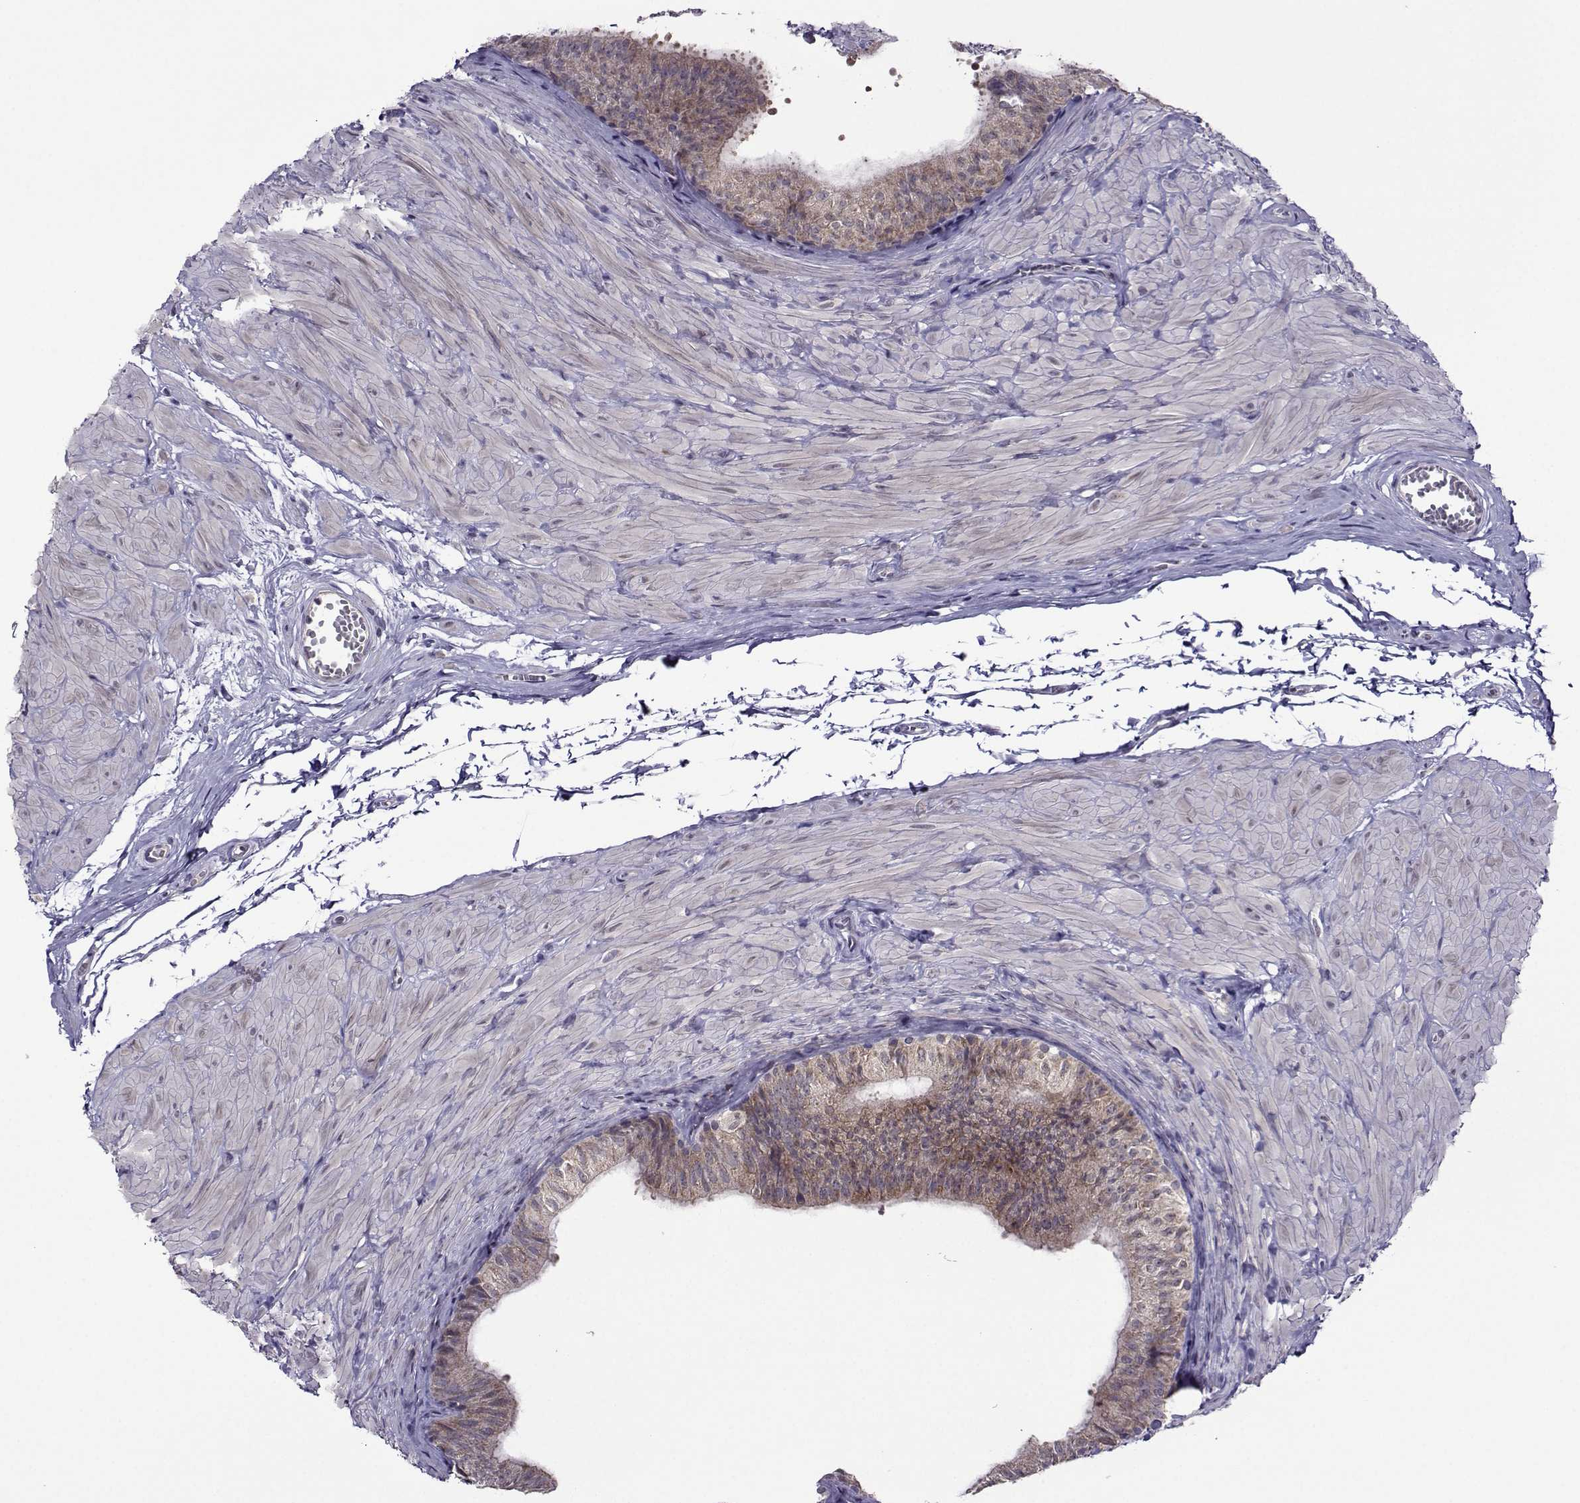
{"staining": {"intensity": "moderate", "quantity": "<25%", "location": "cytoplasmic/membranous"}, "tissue": "epididymis", "cell_type": "Glandular cells", "image_type": "normal", "snomed": [{"axis": "morphology", "description": "Normal tissue, NOS"}, {"axis": "topography", "description": "Epididymis"}, {"axis": "topography", "description": "Vas deferens"}], "caption": "Immunohistochemical staining of benign human epididymis displays <25% levels of moderate cytoplasmic/membranous protein expression in approximately <25% of glandular cells.", "gene": "DDX20", "patient": {"sex": "male", "age": 23}}